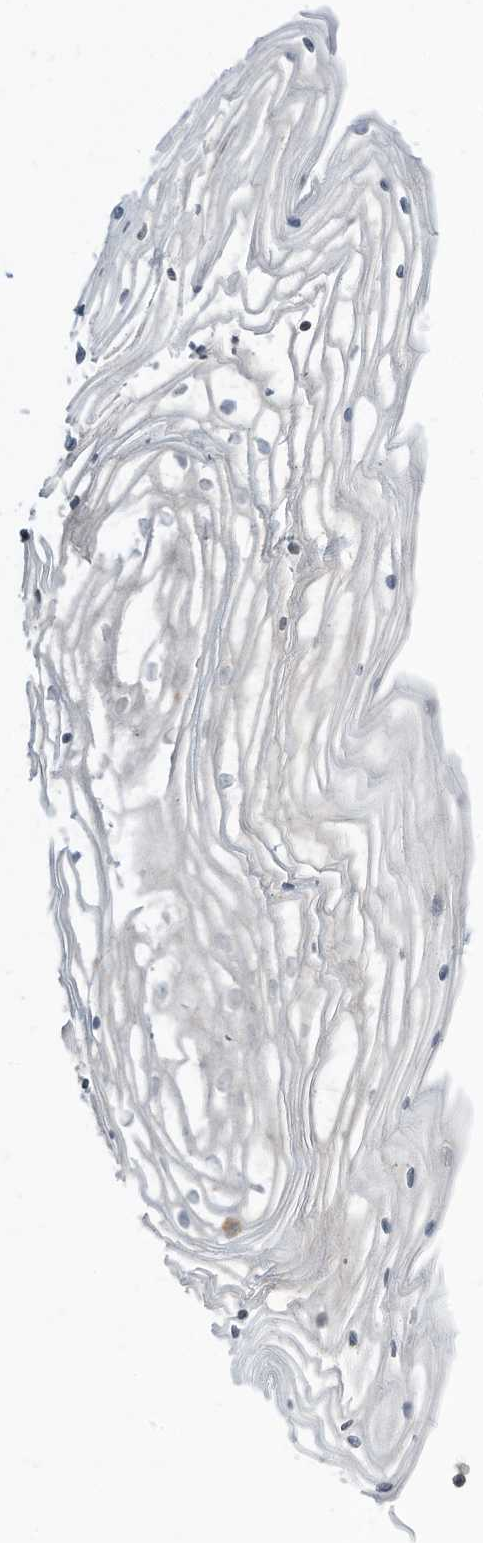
{"staining": {"intensity": "weak", "quantity": "<25%", "location": "cytoplasmic/membranous,nuclear"}, "tissue": "vagina", "cell_type": "Squamous epithelial cells", "image_type": "normal", "snomed": [{"axis": "morphology", "description": "Normal tissue, NOS"}, {"axis": "topography", "description": "Vagina"}, {"axis": "topography", "description": "Cervix"}], "caption": "A high-resolution micrograph shows IHC staining of unremarkable vagina, which displays no significant expression in squamous epithelial cells.", "gene": "DZIP3", "patient": {"sex": "female", "age": 40}}